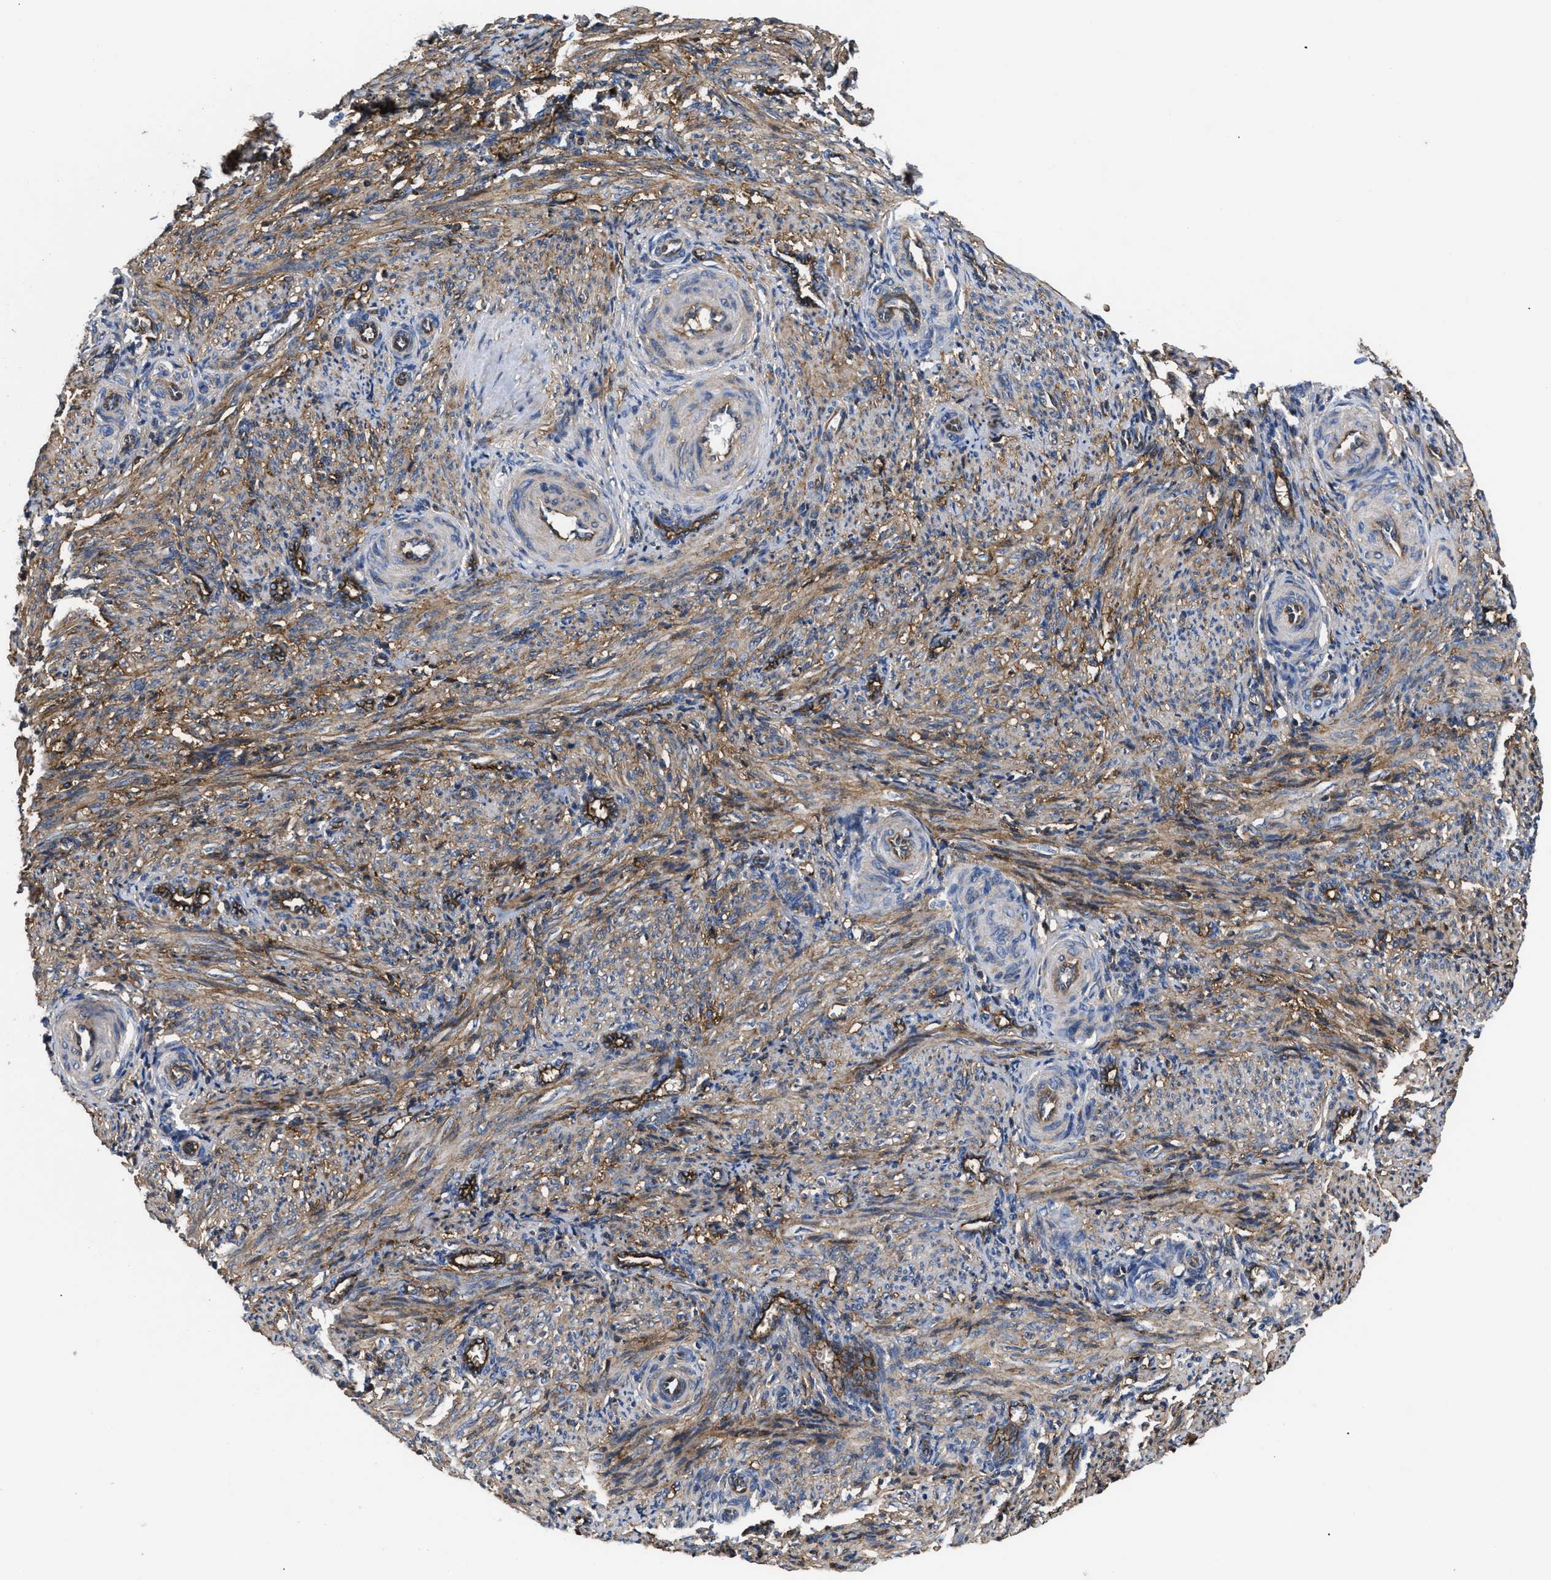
{"staining": {"intensity": "moderate", "quantity": "25%-75%", "location": "cytoplasmic/membranous"}, "tissue": "smooth muscle", "cell_type": "Smooth muscle cells", "image_type": "normal", "snomed": [{"axis": "morphology", "description": "Normal tissue, NOS"}, {"axis": "topography", "description": "Endometrium"}], "caption": "The photomicrograph exhibits a brown stain indicating the presence of a protein in the cytoplasmic/membranous of smooth muscle cells in smooth muscle.", "gene": "NT5E", "patient": {"sex": "female", "age": 33}}